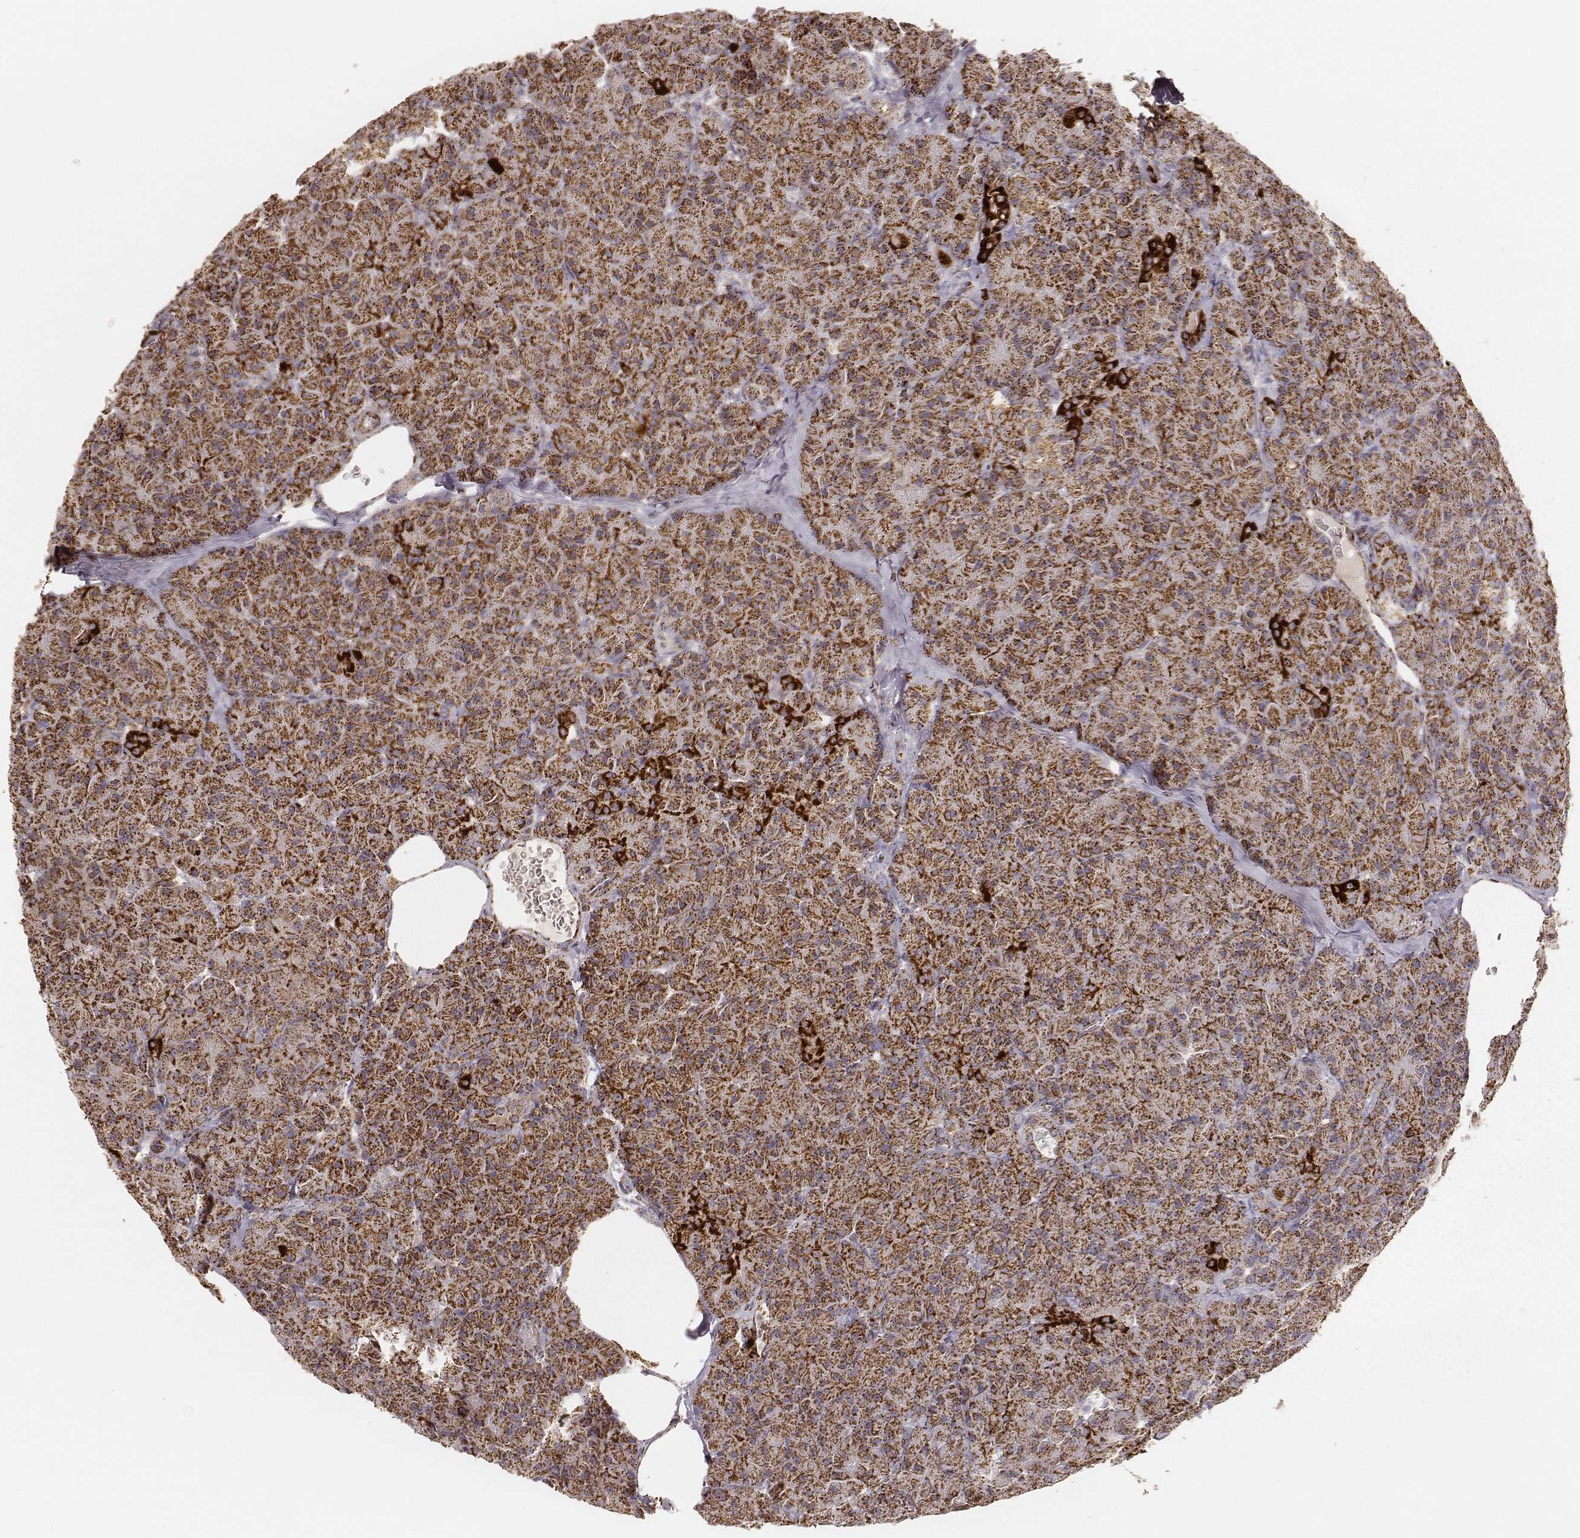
{"staining": {"intensity": "strong", "quantity": ">75%", "location": "cytoplasmic/membranous"}, "tissue": "pancreas", "cell_type": "Exocrine glandular cells", "image_type": "normal", "snomed": [{"axis": "morphology", "description": "Normal tissue, NOS"}, {"axis": "topography", "description": "Pancreas"}], "caption": "Immunohistochemical staining of benign human pancreas shows high levels of strong cytoplasmic/membranous expression in about >75% of exocrine glandular cells. The staining was performed using DAB (3,3'-diaminobenzidine), with brown indicating positive protein expression. Nuclei are stained blue with hematoxylin.", "gene": "CS", "patient": {"sex": "male", "age": 57}}